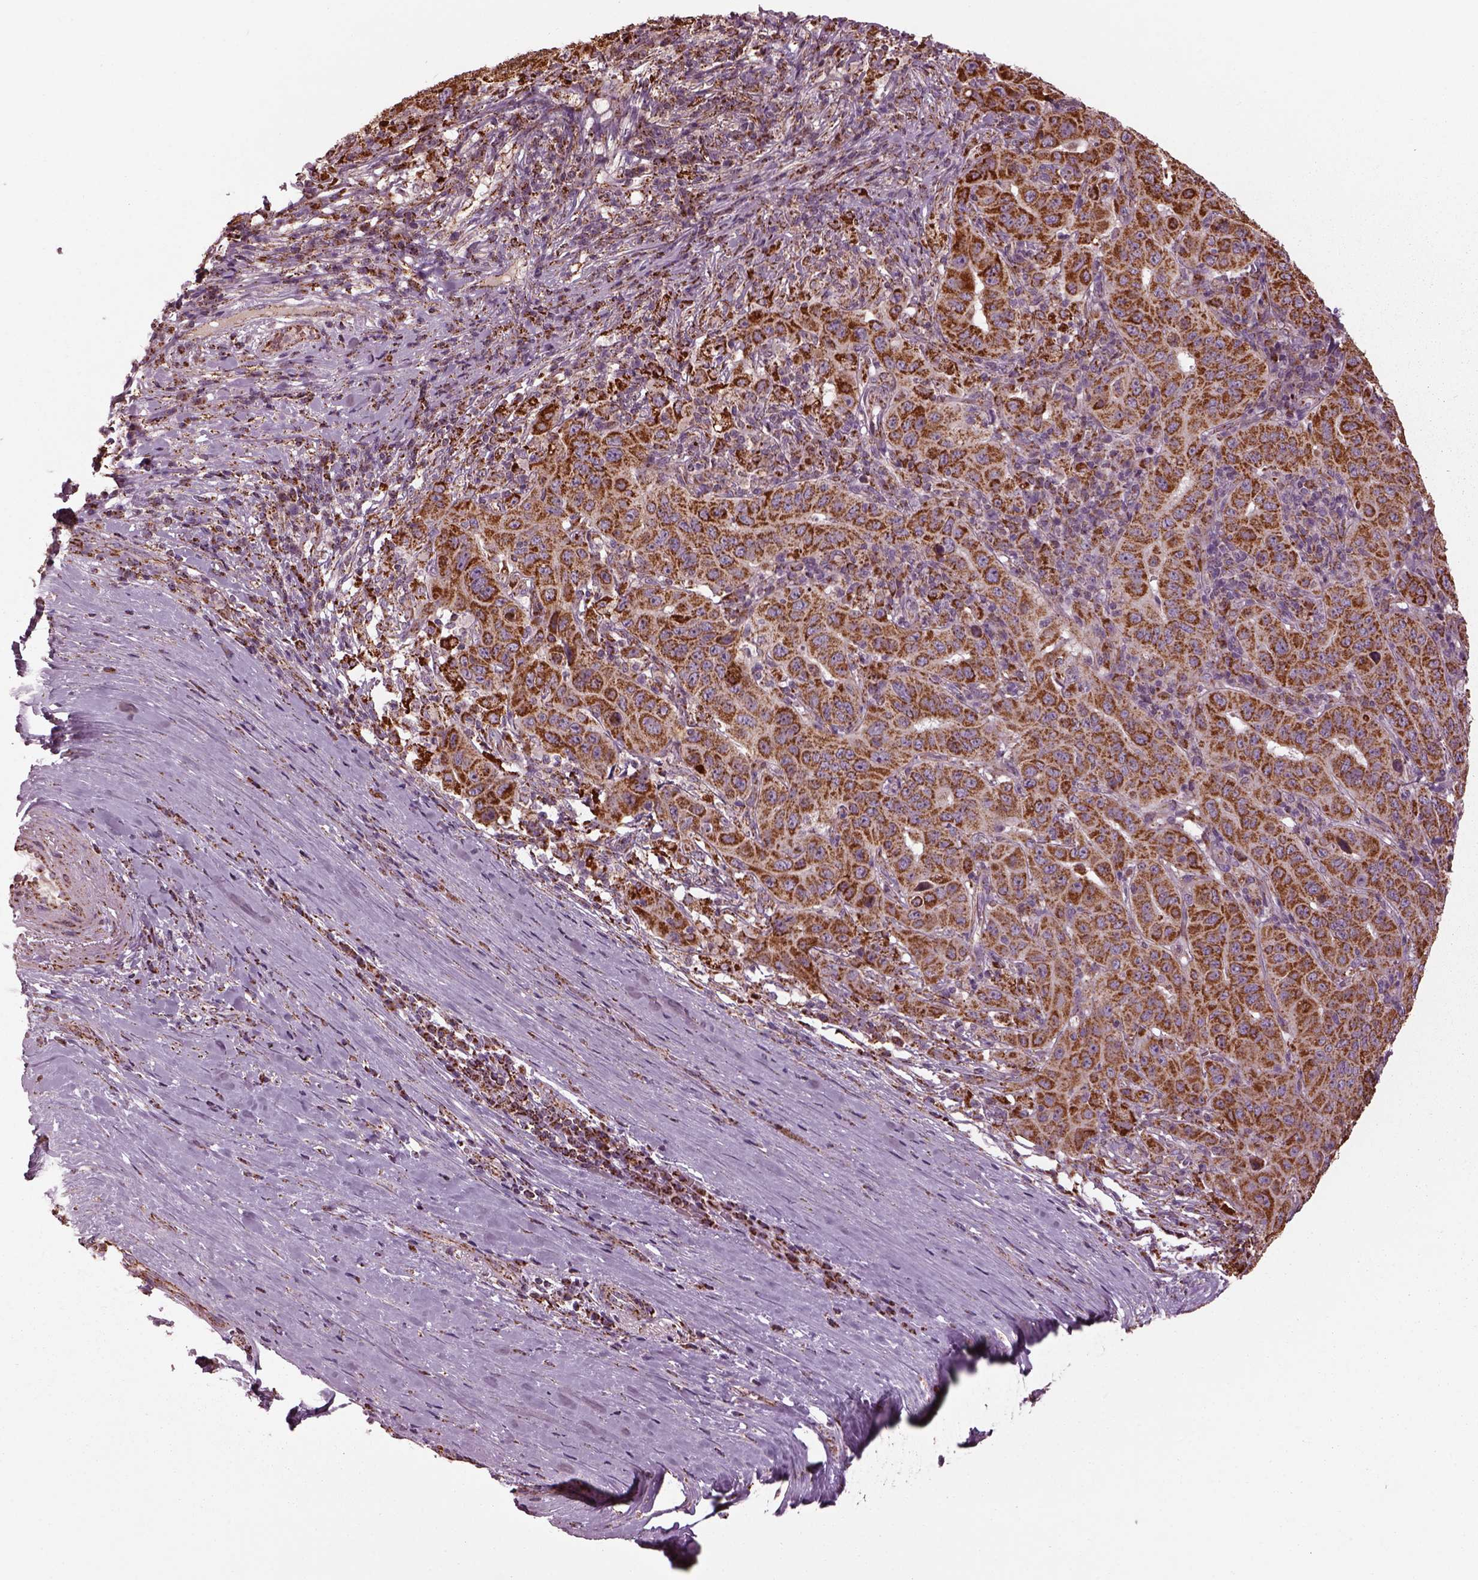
{"staining": {"intensity": "moderate", "quantity": ">75%", "location": "cytoplasmic/membranous"}, "tissue": "pancreatic cancer", "cell_type": "Tumor cells", "image_type": "cancer", "snomed": [{"axis": "morphology", "description": "Adenocarcinoma, NOS"}, {"axis": "topography", "description": "Pancreas"}], "caption": "Moderate cytoplasmic/membranous staining for a protein is present in about >75% of tumor cells of pancreatic adenocarcinoma using IHC.", "gene": "TMEM254", "patient": {"sex": "male", "age": 63}}